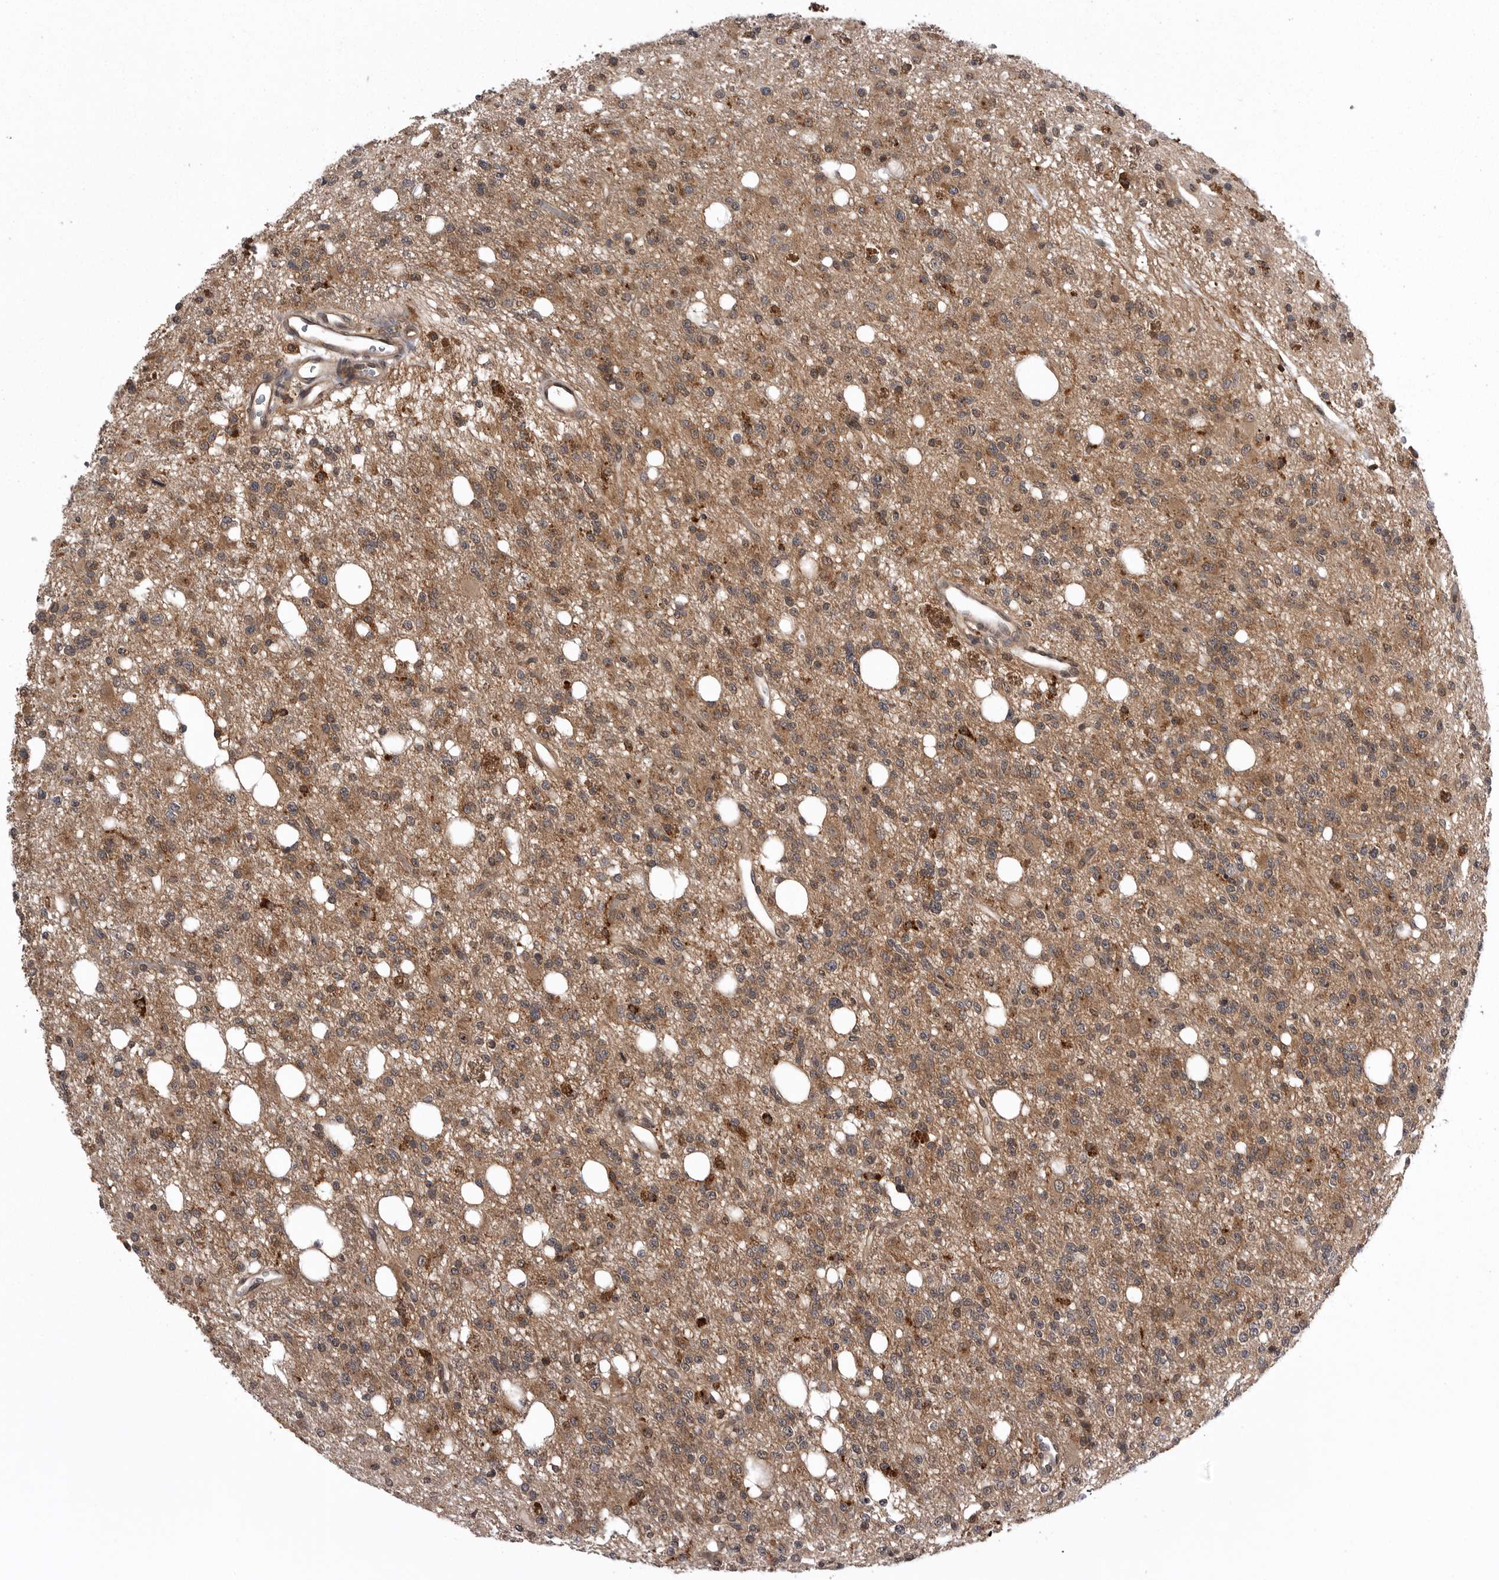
{"staining": {"intensity": "moderate", "quantity": "25%-75%", "location": "cytoplasmic/membranous,nuclear"}, "tissue": "glioma", "cell_type": "Tumor cells", "image_type": "cancer", "snomed": [{"axis": "morphology", "description": "Glioma, malignant, High grade"}, {"axis": "topography", "description": "Brain"}], "caption": "About 25%-75% of tumor cells in human glioma display moderate cytoplasmic/membranous and nuclear protein positivity as visualized by brown immunohistochemical staining.", "gene": "AOAH", "patient": {"sex": "female", "age": 62}}